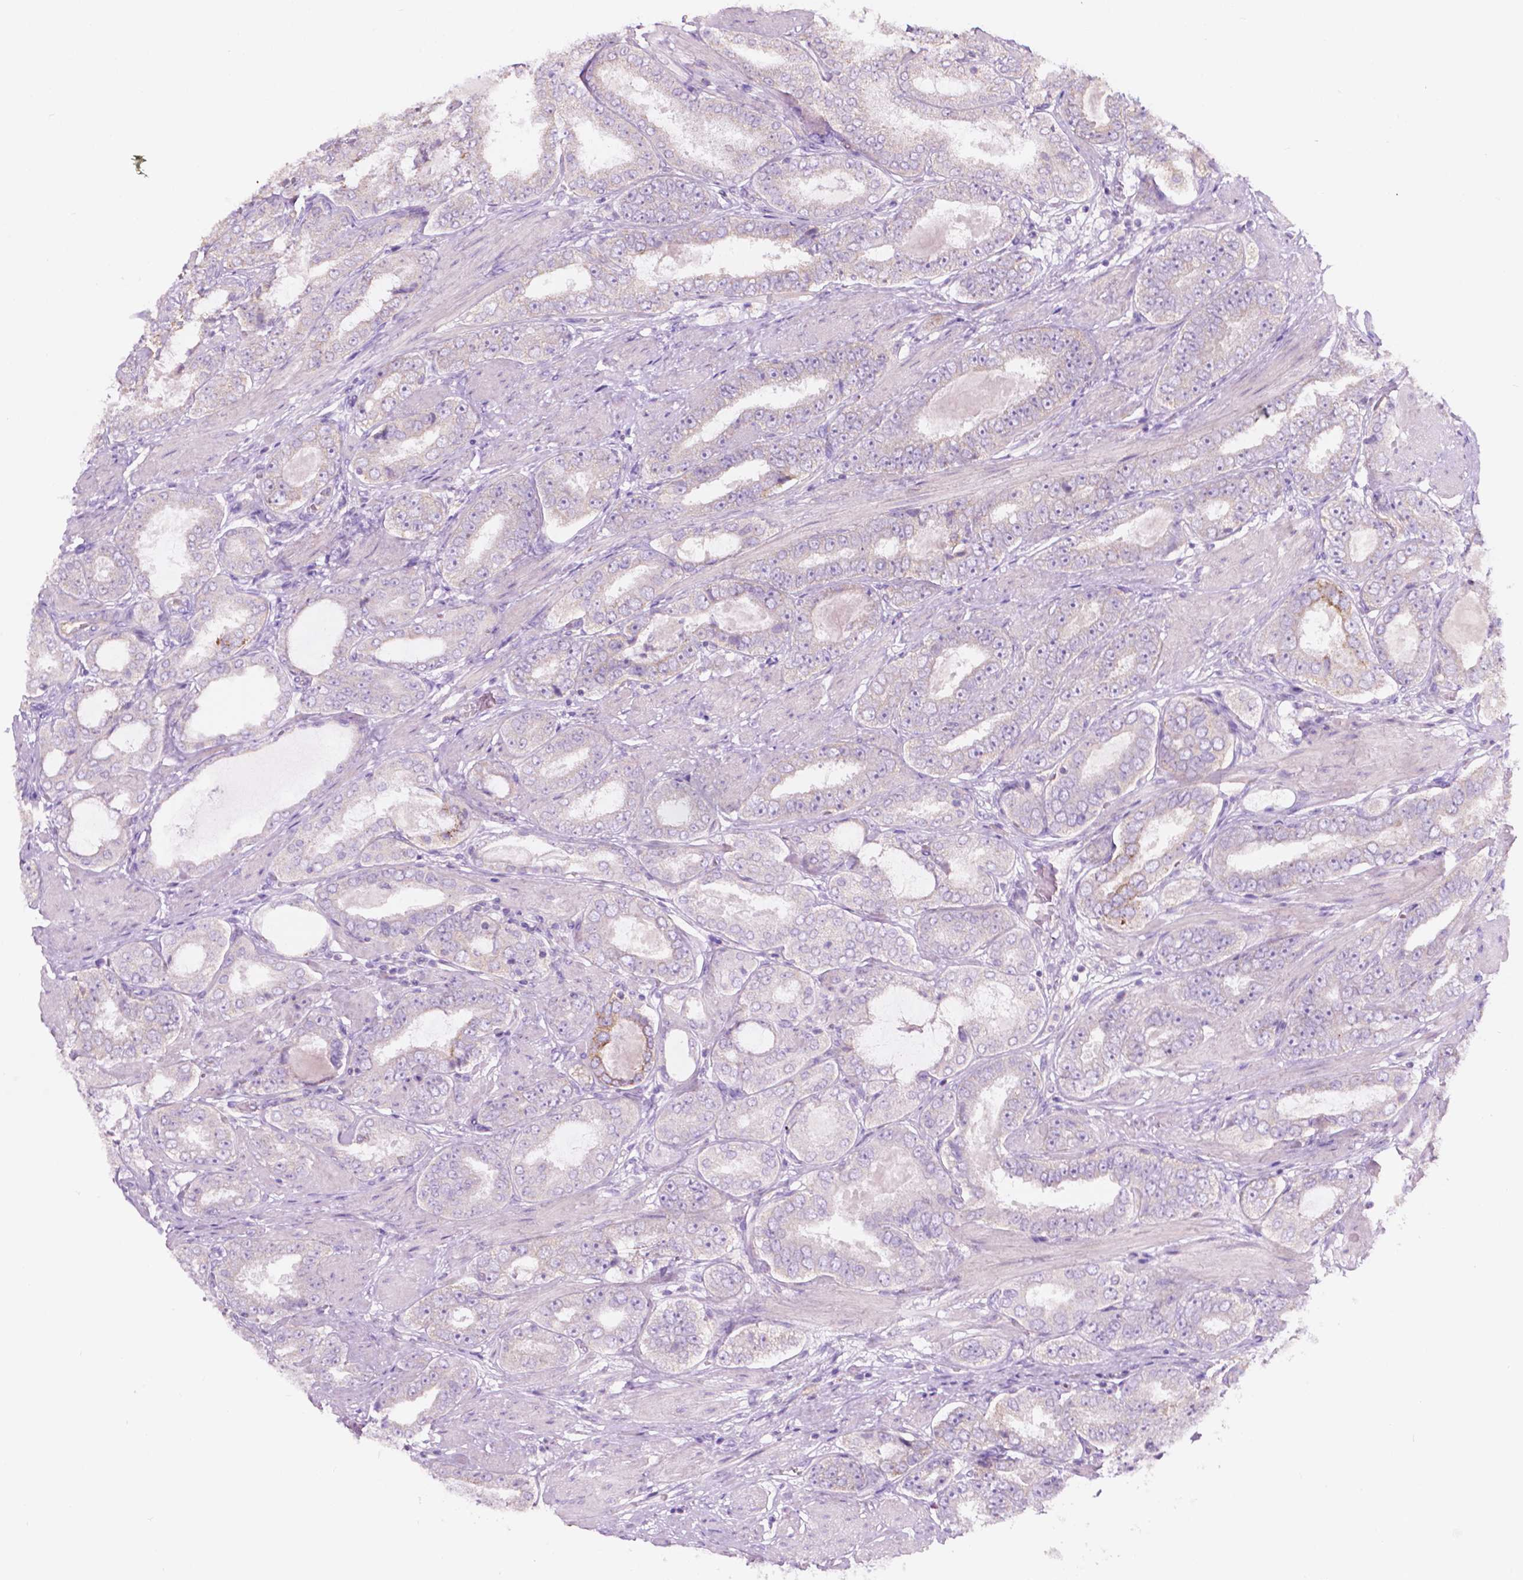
{"staining": {"intensity": "weak", "quantity": "<25%", "location": "cytoplasmic/membranous"}, "tissue": "prostate cancer", "cell_type": "Tumor cells", "image_type": "cancer", "snomed": [{"axis": "morphology", "description": "Adenocarcinoma, High grade"}, {"axis": "topography", "description": "Prostate"}], "caption": "DAB immunohistochemical staining of adenocarcinoma (high-grade) (prostate) reveals no significant positivity in tumor cells.", "gene": "NOS1AP", "patient": {"sex": "male", "age": 63}}